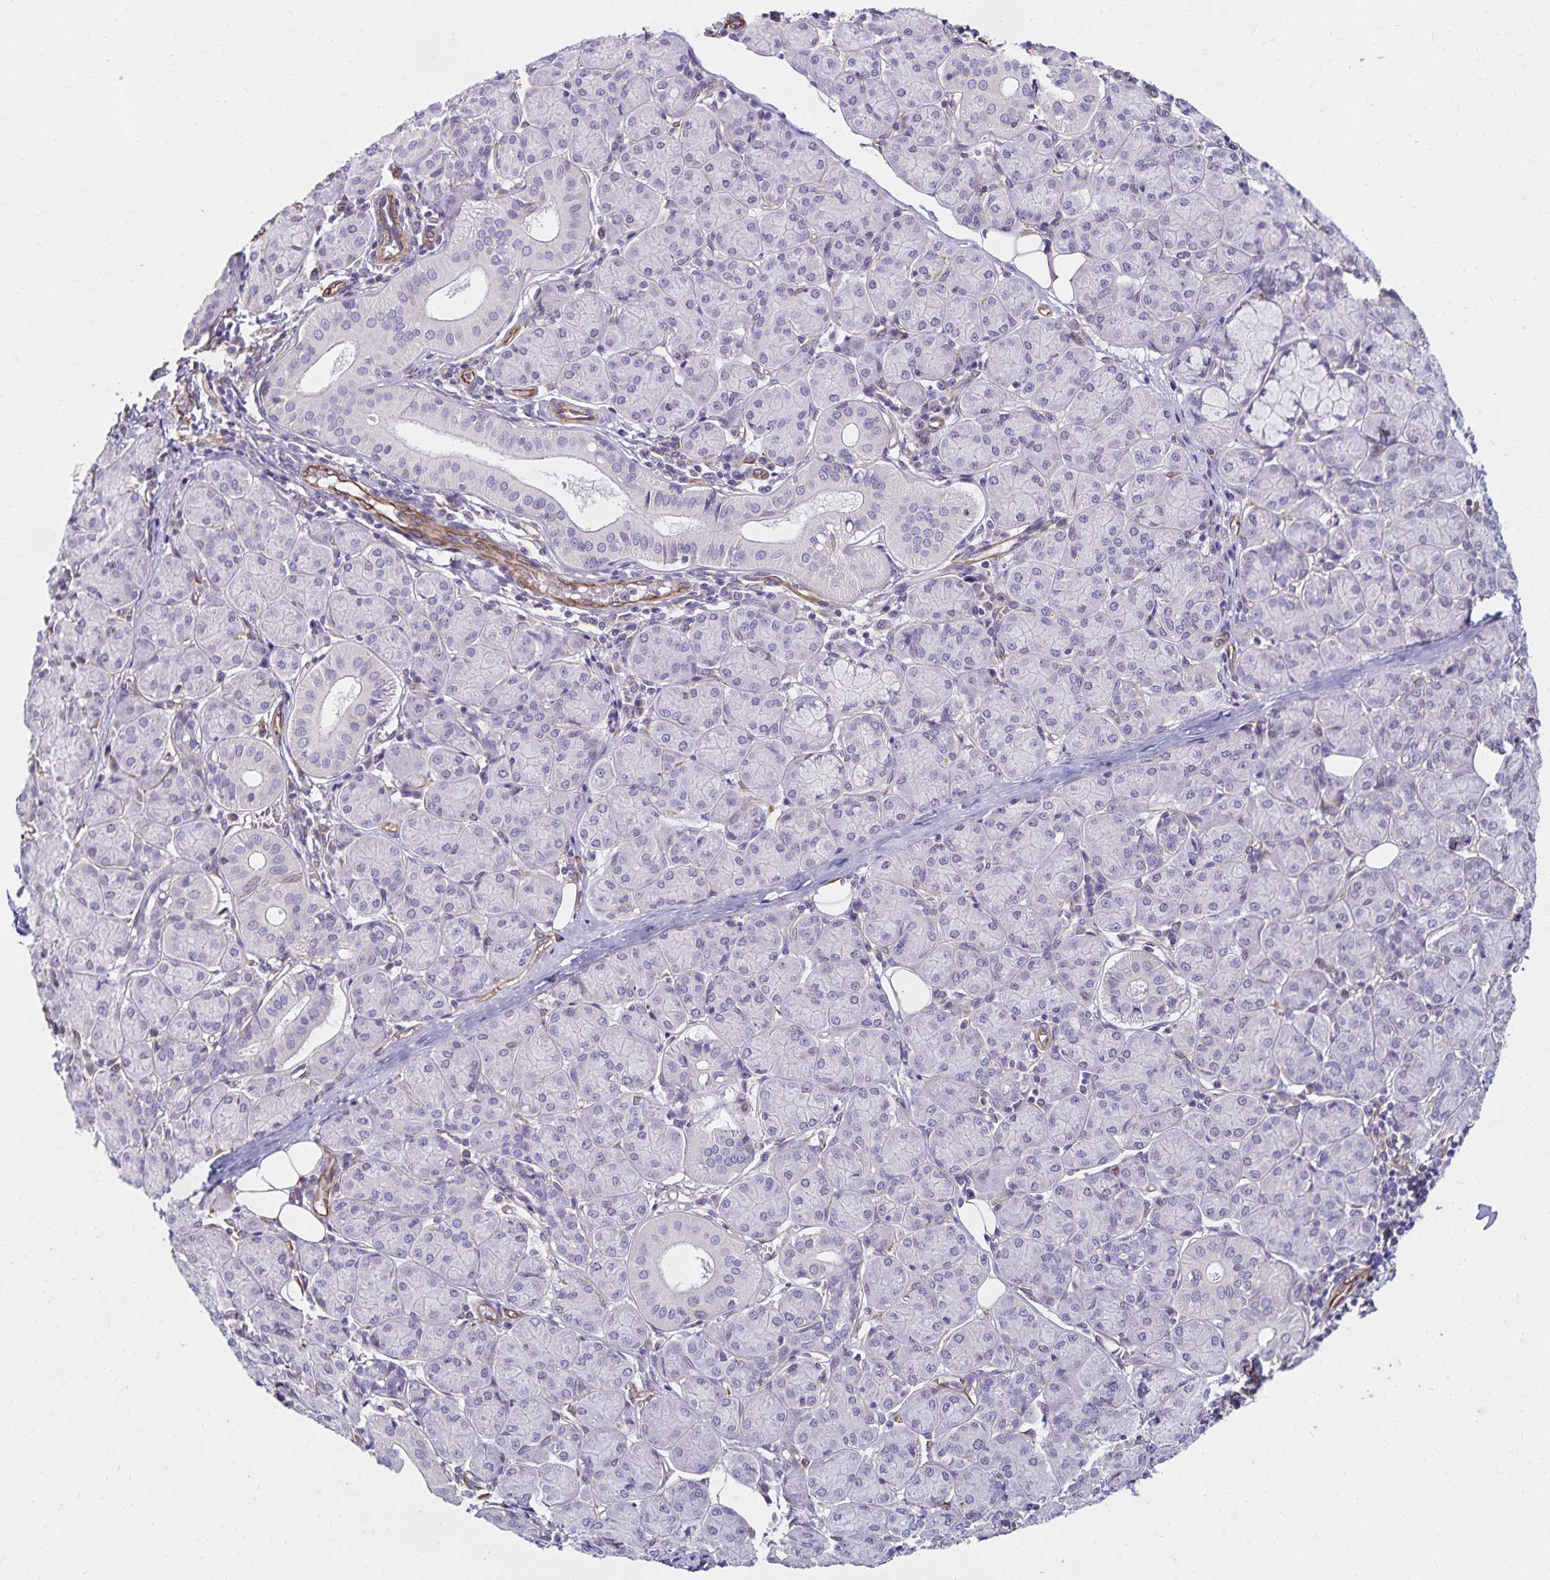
{"staining": {"intensity": "negative", "quantity": "none", "location": "none"}, "tissue": "salivary gland", "cell_type": "Glandular cells", "image_type": "normal", "snomed": [{"axis": "morphology", "description": "Normal tissue, NOS"}, {"axis": "morphology", "description": "Inflammation, NOS"}, {"axis": "topography", "description": "Lymph node"}, {"axis": "topography", "description": "Salivary gland"}], "caption": "A photomicrograph of salivary gland stained for a protein displays no brown staining in glandular cells. The staining was performed using DAB (3,3'-diaminobenzidine) to visualize the protein expression in brown, while the nuclei were stained in blue with hematoxylin (Magnification: 20x).", "gene": "TRPV6", "patient": {"sex": "male", "age": 3}}